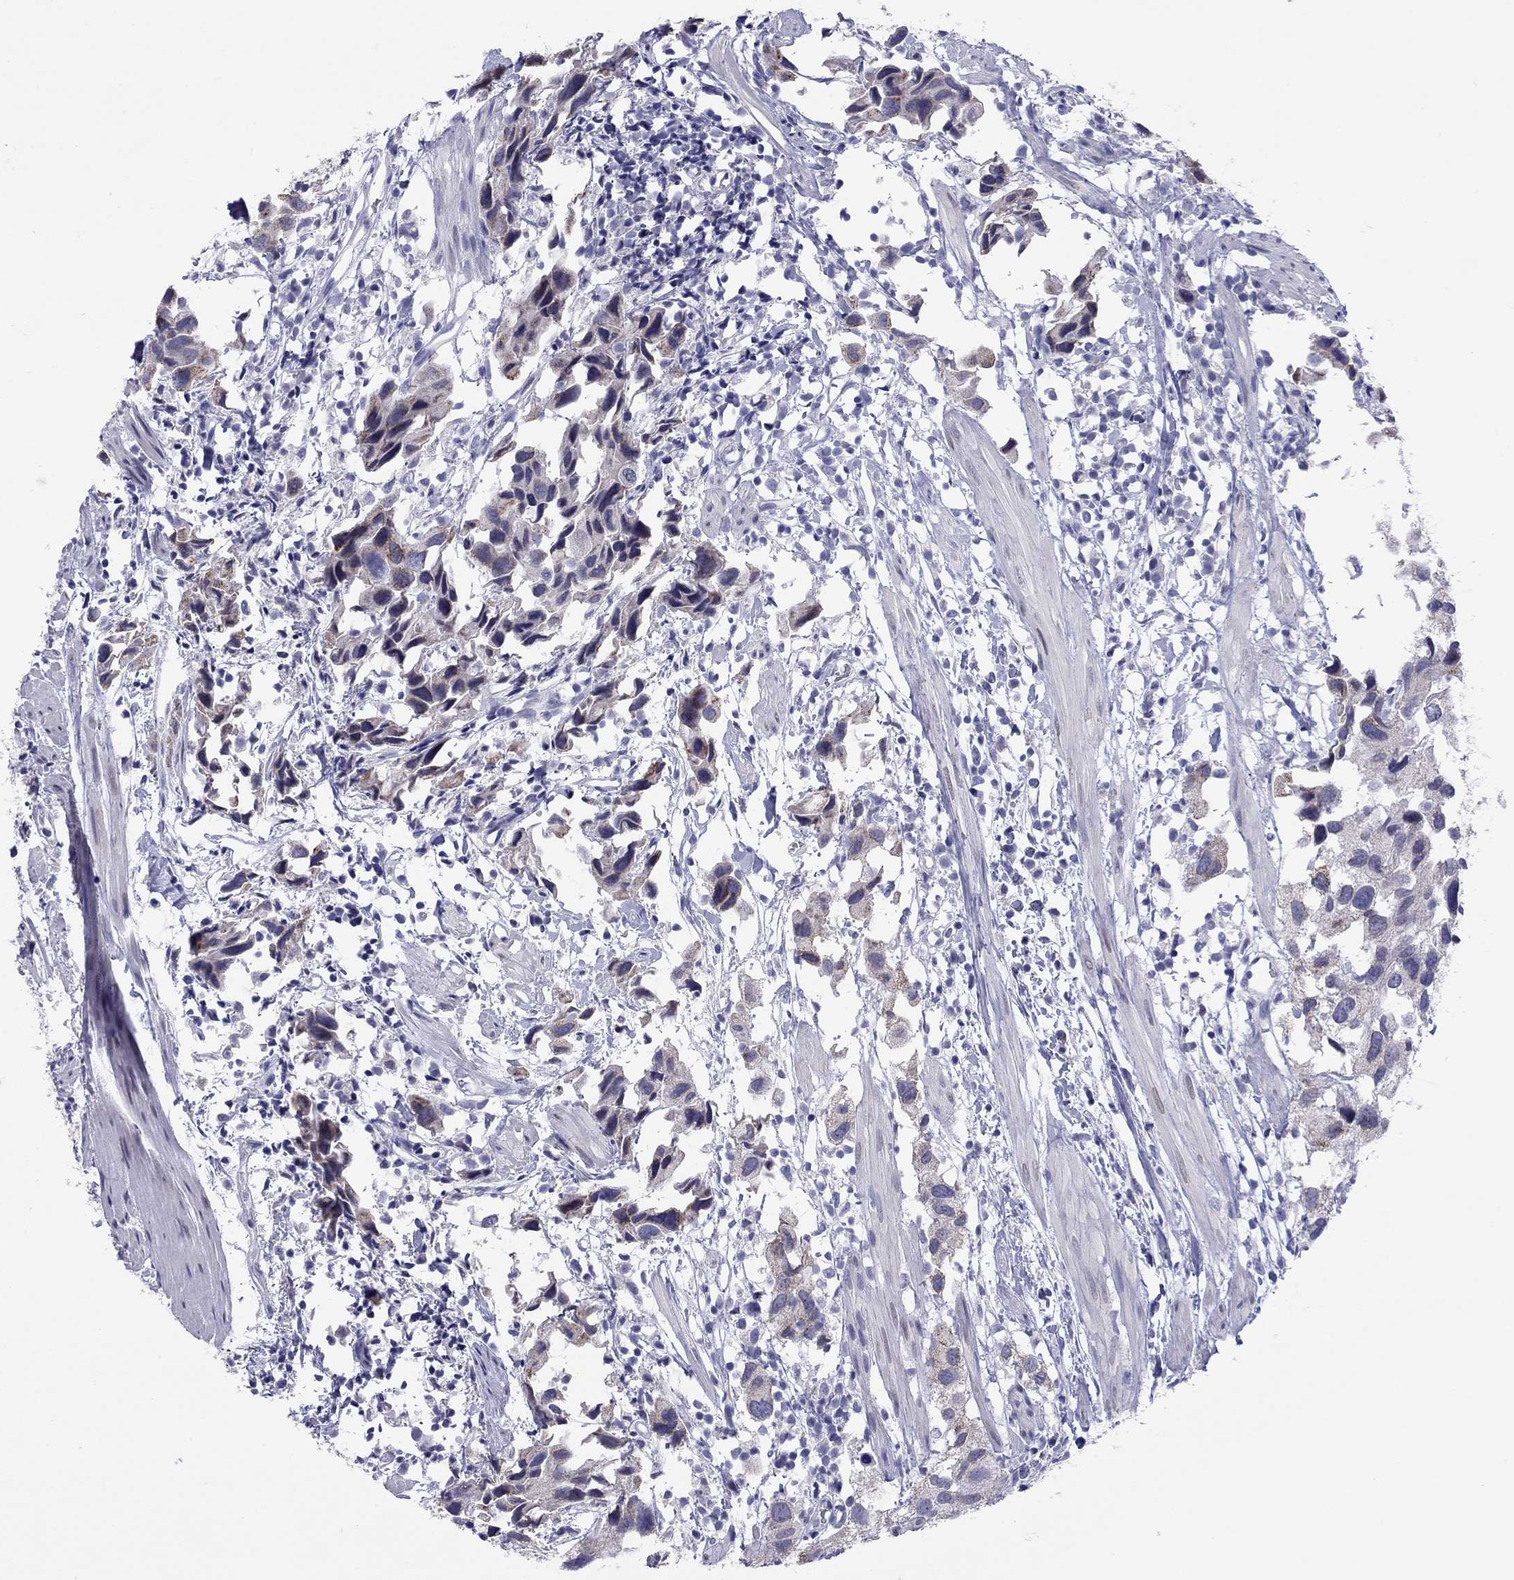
{"staining": {"intensity": "moderate", "quantity": "<25%", "location": "cytoplasmic/membranous"}, "tissue": "urothelial cancer", "cell_type": "Tumor cells", "image_type": "cancer", "snomed": [{"axis": "morphology", "description": "Urothelial carcinoma, High grade"}, {"axis": "topography", "description": "Urinary bladder"}], "caption": "Tumor cells display low levels of moderate cytoplasmic/membranous staining in approximately <25% of cells in human high-grade urothelial carcinoma.", "gene": "ARMC12", "patient": {"sex": "male", "age": 79}}